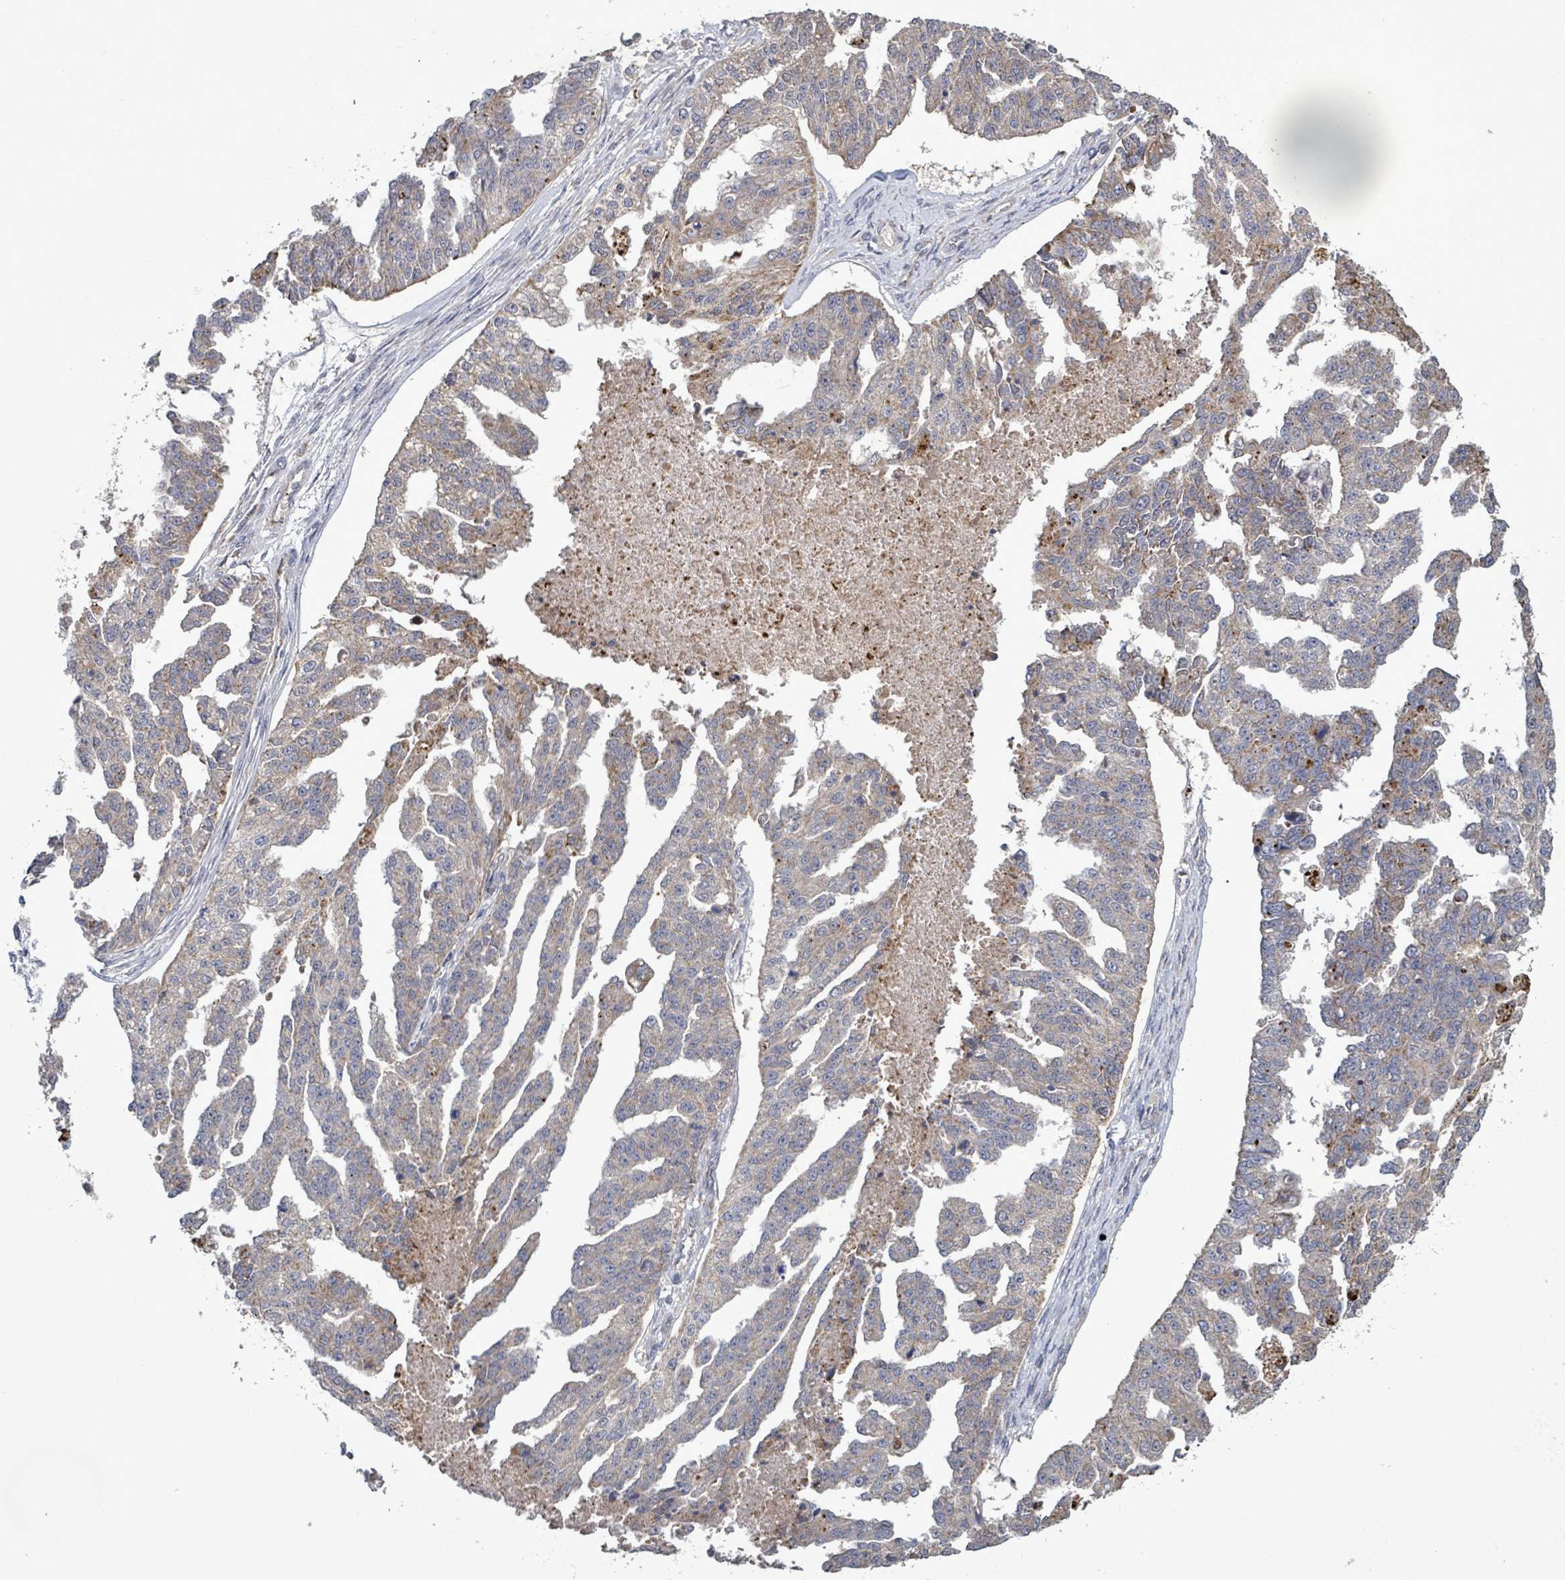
{"staining": {"intensity": "weak", "quantity": "25%-75%", "location": "cytoplasmic/membranous"}, "tissue": "ovarian cancer", "cell_type": "Tumor cells", "image_type": "cancer", "snomed": [{"axis": "morphology", "description": "Cystadenocarcinoma, serous, NOS"}, {"axis": "topography", "description": "Ovary"}], "caption": "Immunohistochemical staining of ovarian cancer (serous cystadenocarcinoma) shows low levels of weak cytoplasmic/membranous protein expression in approximately 25%-75% of tumor cells.", "gene": "DIPK2A", "patient": {"sex": "female", "age": 58}}